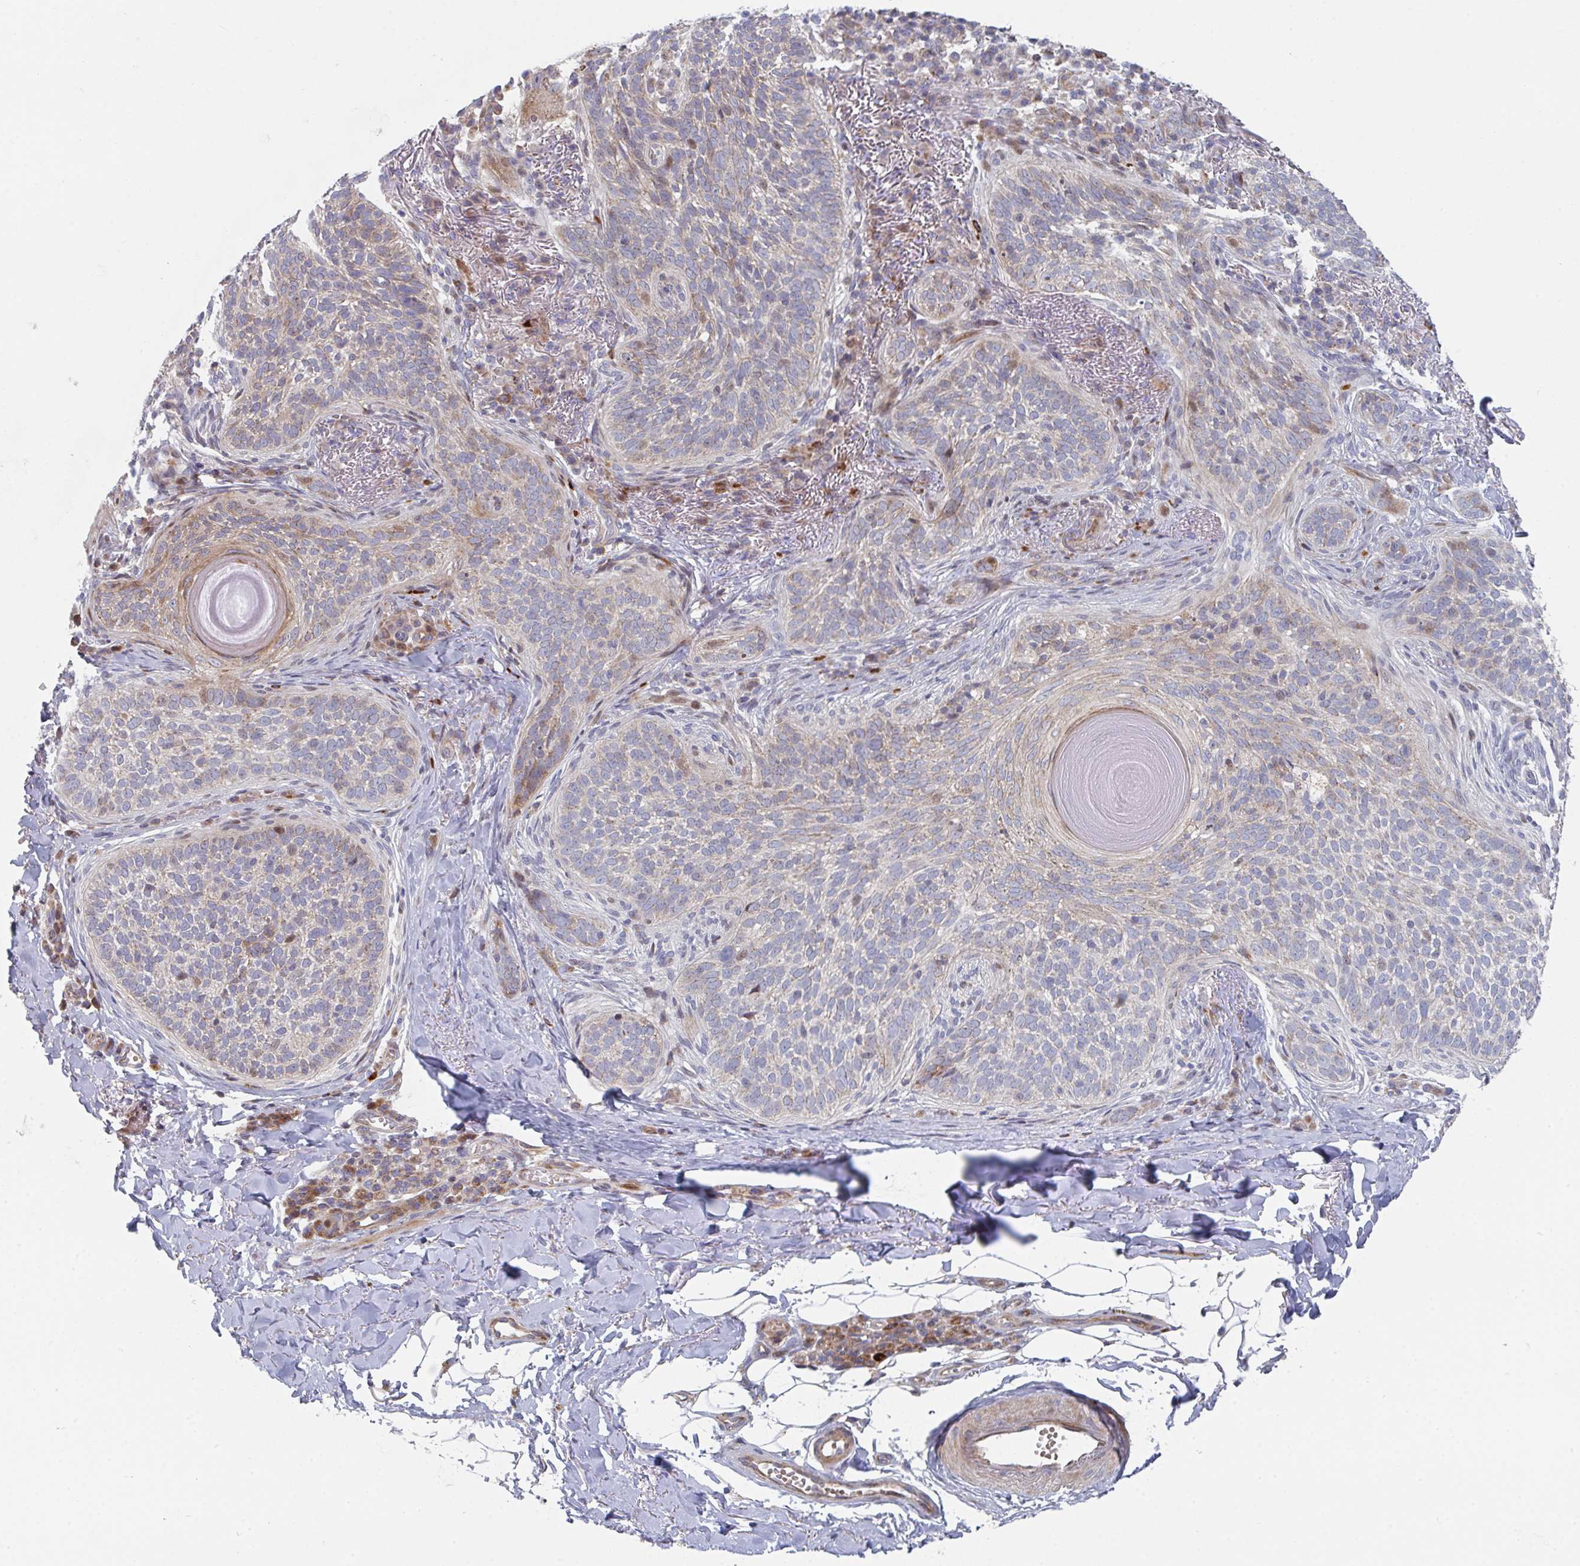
{"staining": {"intensity": "weak", "quantity": "<25%", "location": "cytoplasmic/membranous"}, "tissue": "skin cancer", "cell_type": "Tumor cells", "image_type": "cancer", "snomed": [{"axis": "morphology", "description": "Basal cell carcinoma"}, {"axis": "topography", "description": "Skin"}, {"axis": "topography", "description": "Skin of head"}], "caption": "High power microscopy image of an immunohistochemistry (IHC) image of basal cell carcinoma (skin), revealing no significant expression in tumor cells.", "gene": "ZNF644", "patient": {"sex": "male", "age": 62}}